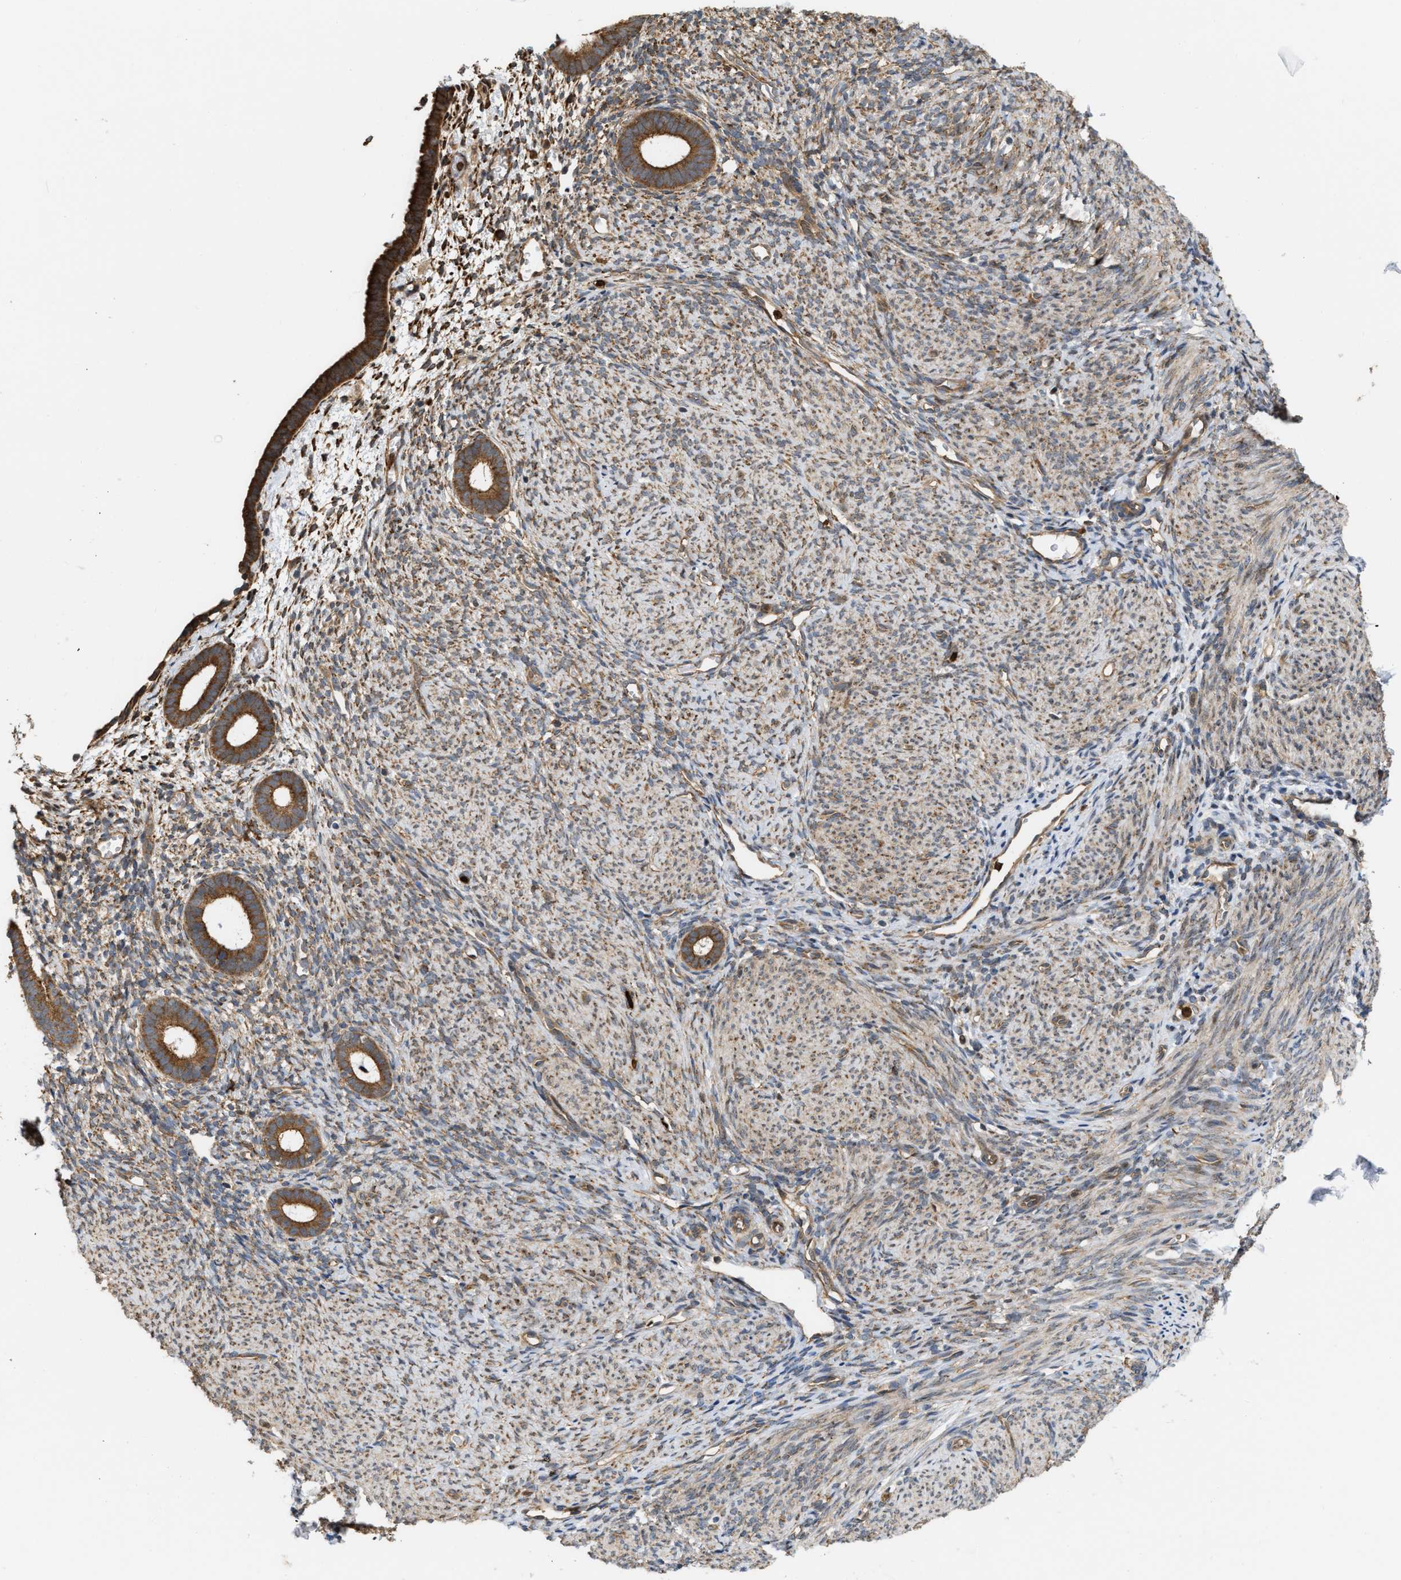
{"staining": {"intensity": "weak", "quantity": ">75%", "location": "cytoplasmic/membranous"}, "tissue": "endometrium", "cell_type": "Cells in endometrial stroma", "image_type": "normal", "snomed": [{"axis": "morphology", "description": "Normal tissue, NOS"}, {"axis": "morphology", "description": "Adenocarcinoma, NOS"}, {"axis": "topography", "description": "Endometrium"}], "caption": "An IHC micrograph of benign tissue is shown. Protein staining in brown labels weak cytoplasmic/membranous positivity in endometrium within cells in endometrial stroma.", "gene": "IQCE", "patient": {"sex": "female", "age": 57}}